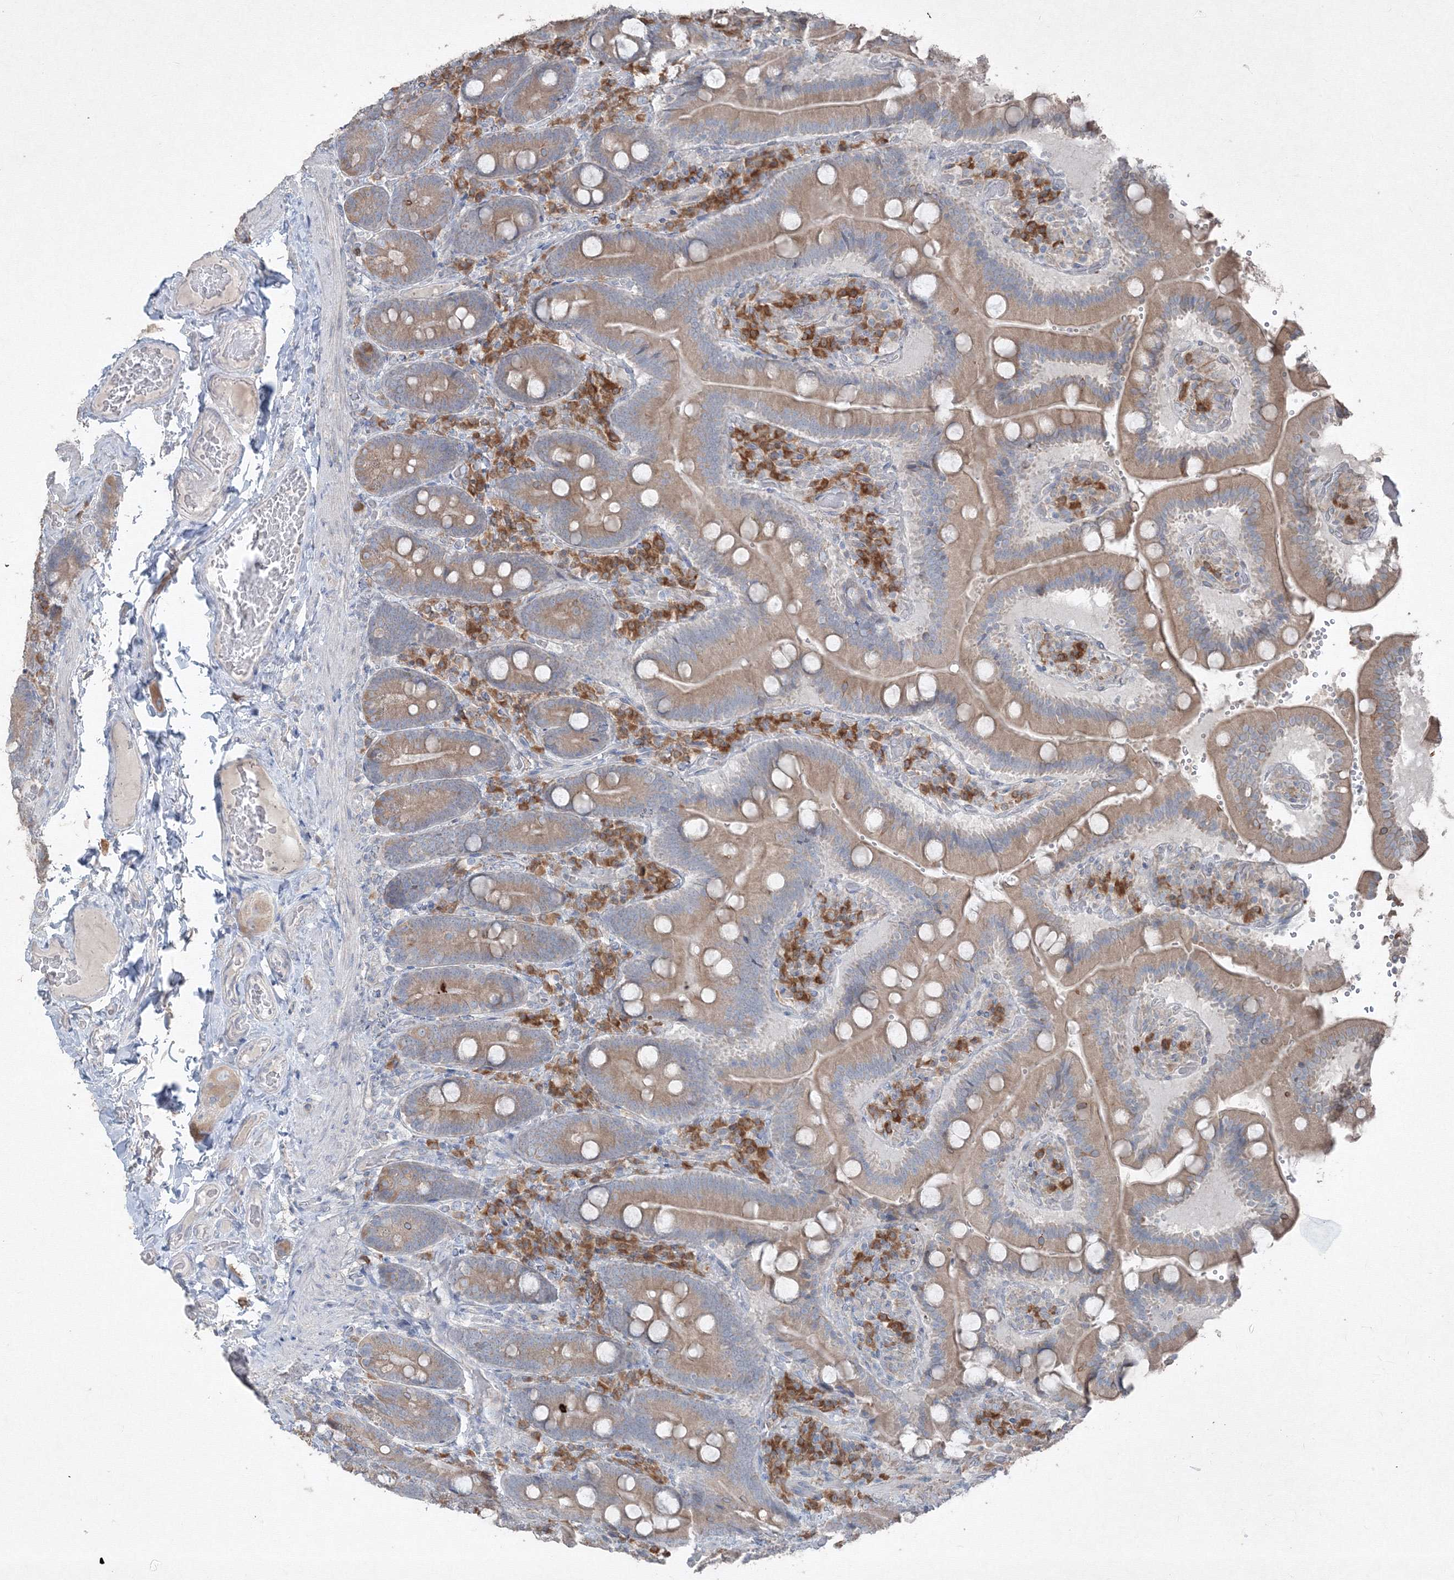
{"staining": {"intensity": "moderate", "quantity": ">75%", "location": "cytoplasmic/membranous"}, "tissue": "duodenum", "cell_type": "Glandular cells", "image_type": "normal", "snomed": [{"axis": "morphology", "description": "Normal tissue, NOS"}, {"axis": "topography", "description": "Duodenum"}], "caption": "High-magnification brightfield microscopy of normal duodenum stained with DAB (3,3'-diaminobenzidine) (brown) and counterstained with hematoxylin (blue). glandular cells exhibit moderate cytoplasmic/membranous staining is seen in approximately>75% of cells. (Brightfield microscopy of DAB IHC at high magnification).", "gene": "IFNAR1", "patient": {"sex": "female", "age": 62}}